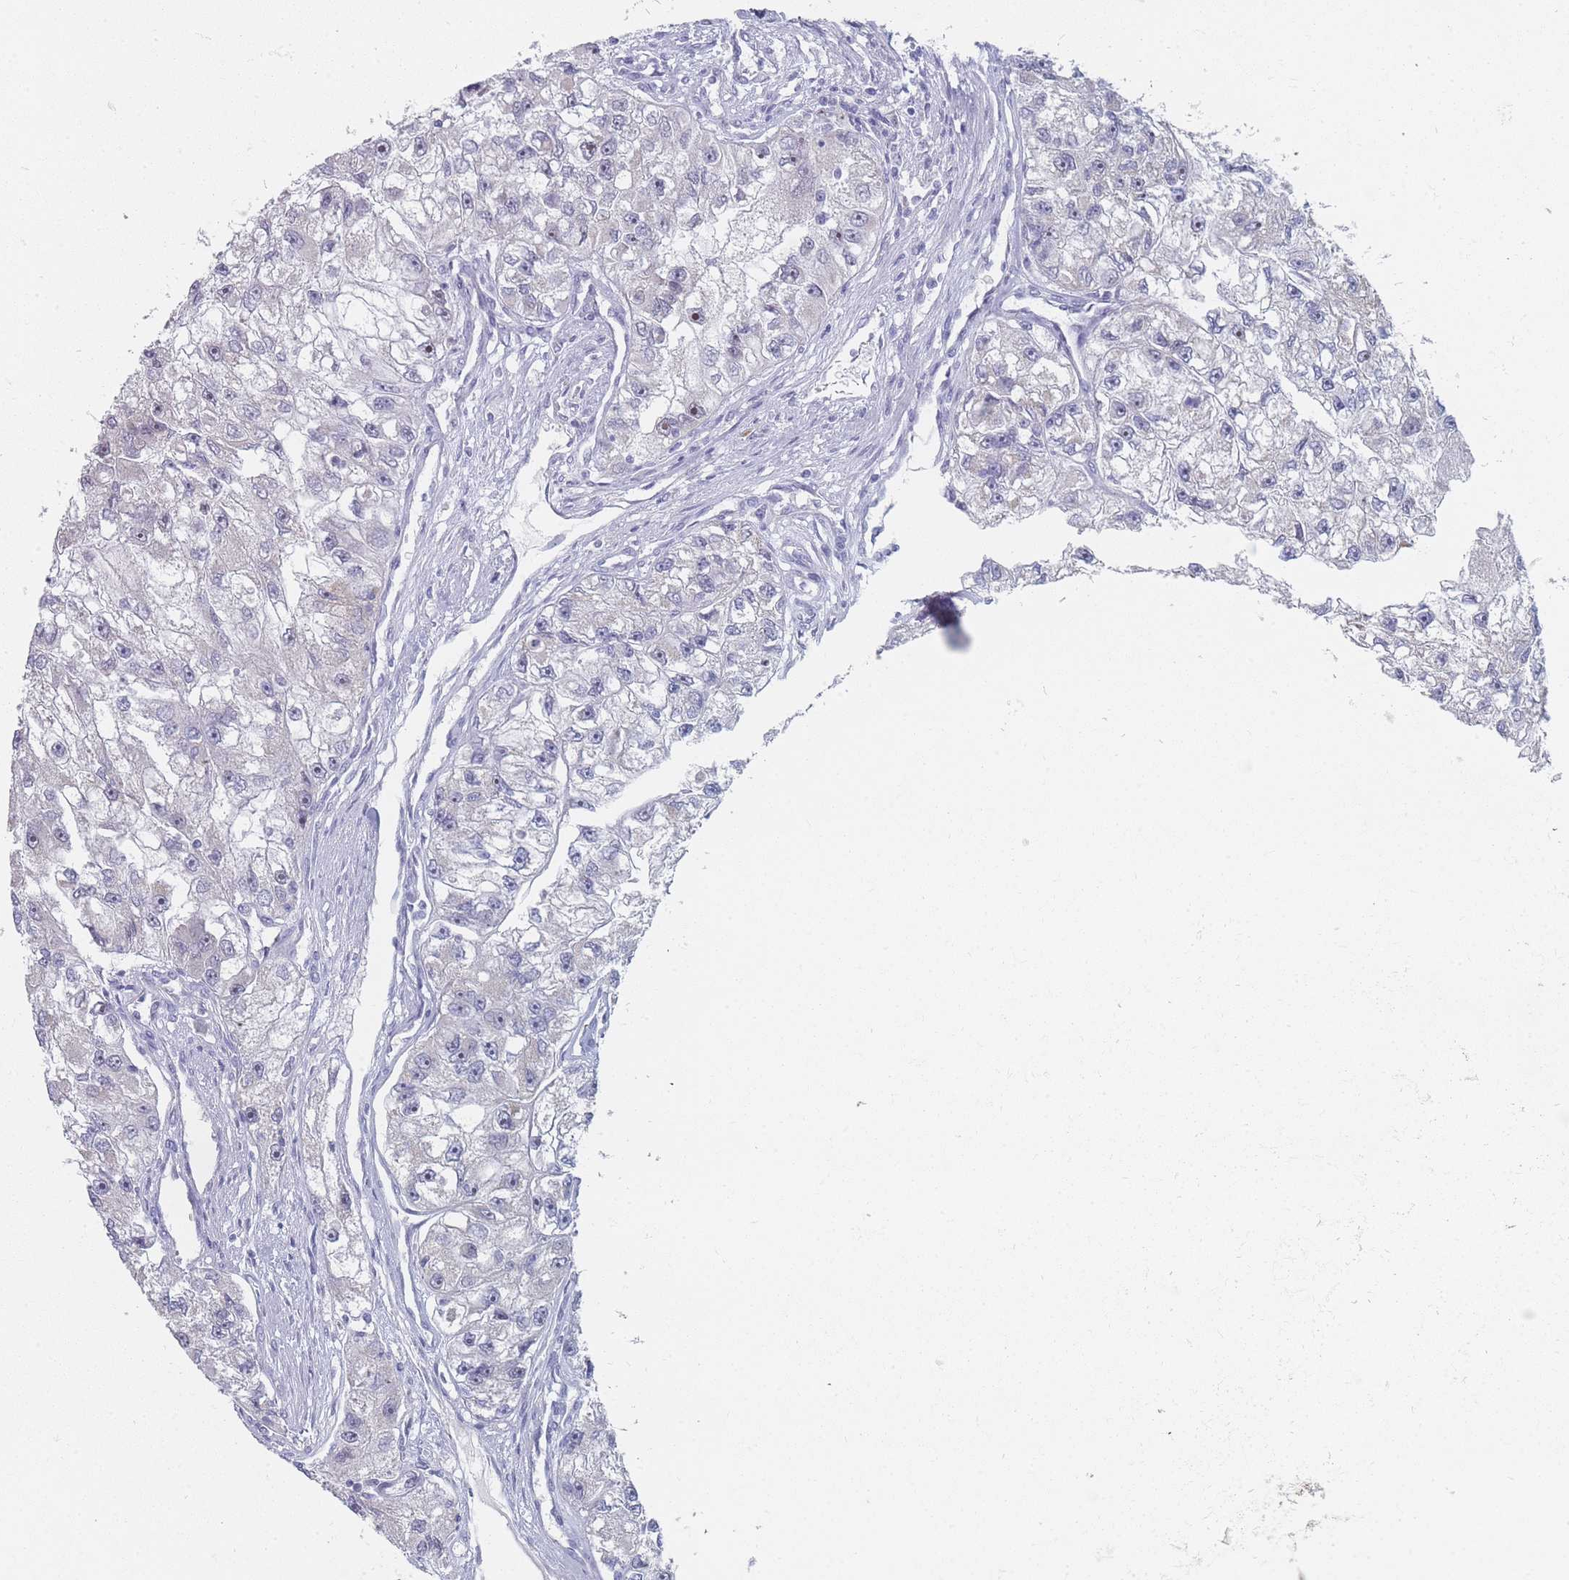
{"staining": {"intensity": "moderate", "quantity": "<25%", "location": "nuclear"}, "tissue": "renal cancer", "cell_type": "Tumor cells", "image_type": "cancer", "snomed": [{"axis": "morphology", "description": "Adenocarcinoma, NOS"}, {"axis": "topography", "description": "Kidney"}], "caption": "The photomicrograph reveals staining of renal cancer, revealing moderate nuclear protein positivity (brown color) within tumor cells.", "gene": "RNF8", "patient": {"sex": "male", "age": 63}}